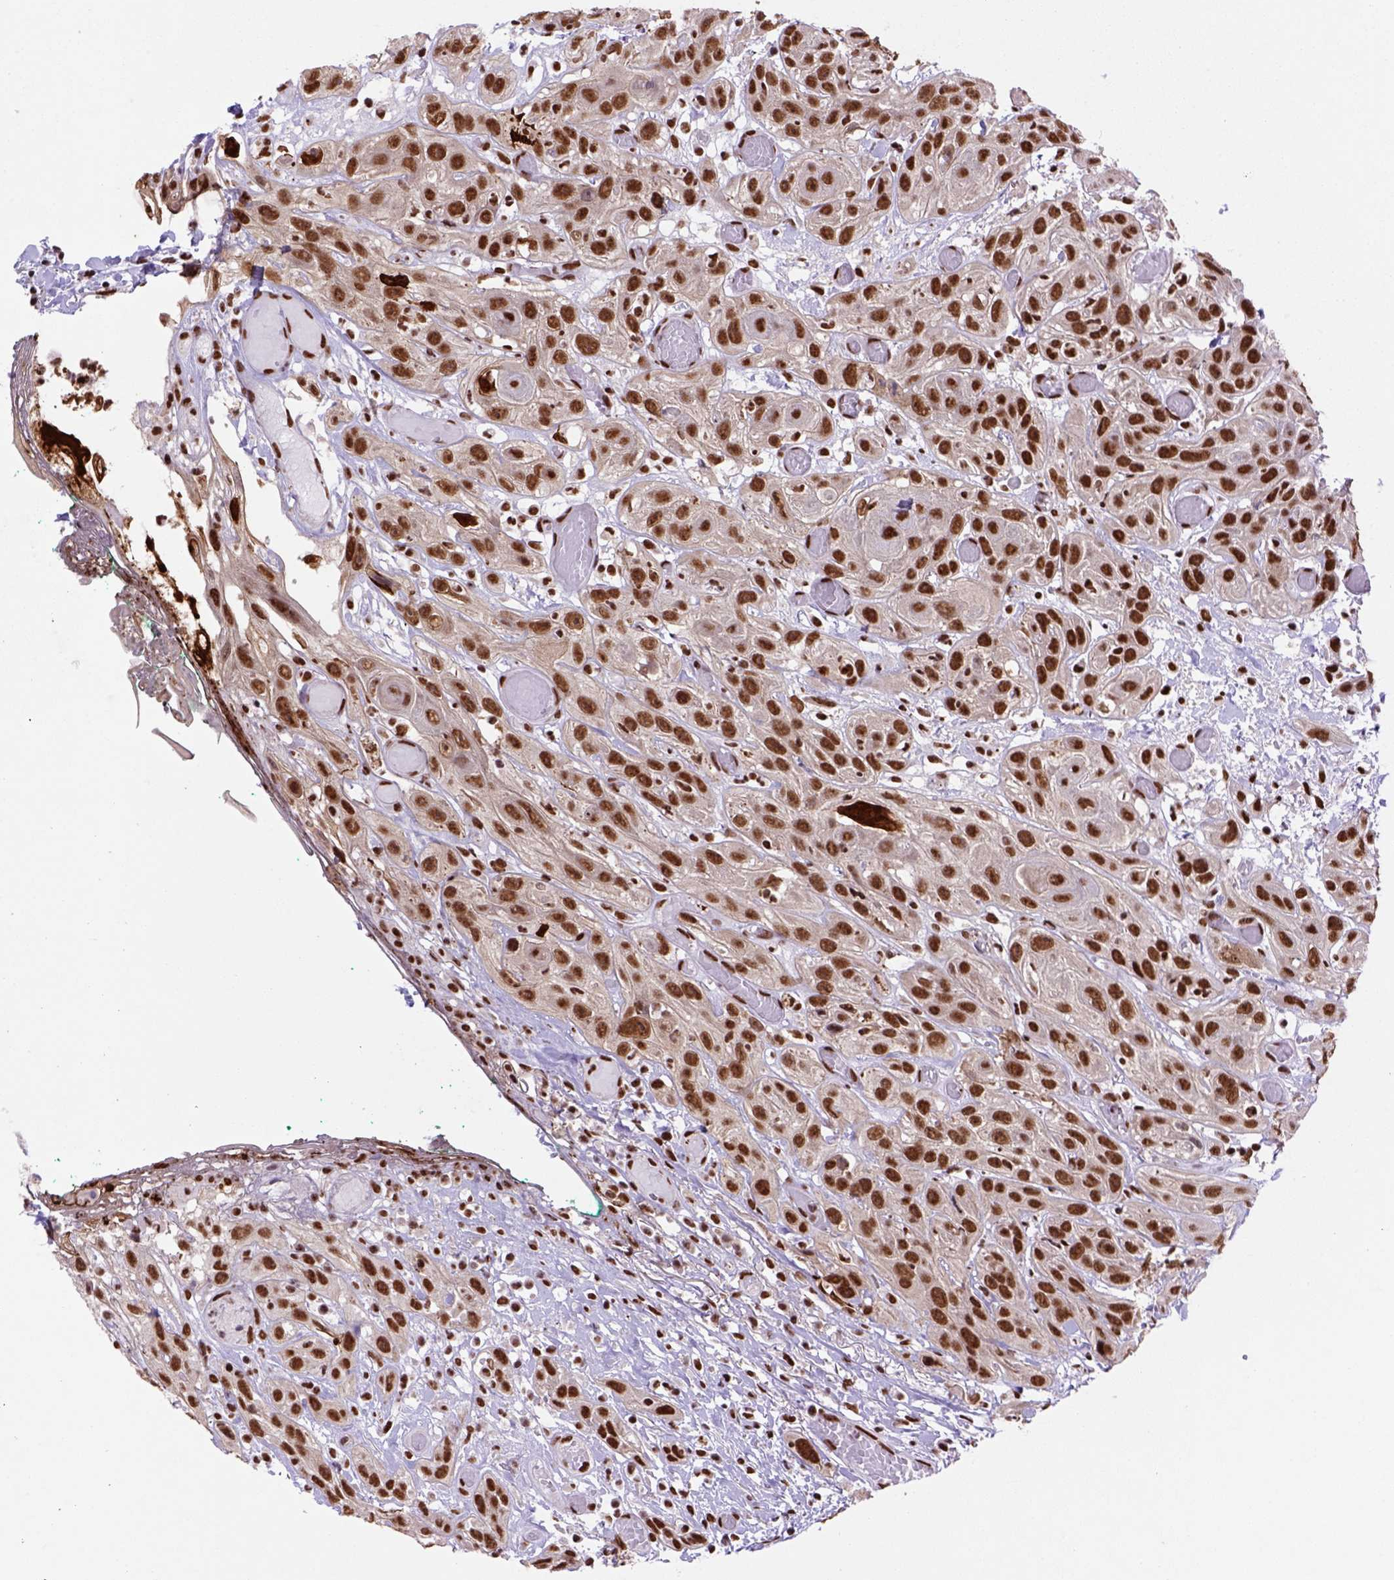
{"staining": {"intensity": "strong", "quantity": ">75%", "location": "nuclear"}, "tissue": "head and neck cancer", "cell_type": "Tumor cells", "image_type": "cancer", "snomed": [{"axis": "morphology", "description": "Normal tissue, NOS"}, {"axis": "morphology", "description": "Squamous cell carcinoma, NOS"}, {"axis": "topography", "description": "Oral tissue"}, {"axis": "topography", "description": "Salivary gland"}, {"axis": "topography", "description": "Head-Neck"}], "caption": "Tumor cells demonstrate high levels of strong nuclear expression in approximately >75% of cells in human head and neck cancer (squamous cell carcinoma). (brown staining indicates protein expression, while blue staining denotes nuclei).", "gene": "NSMCE2", "patient": {"sex": "female", "age": 62}}